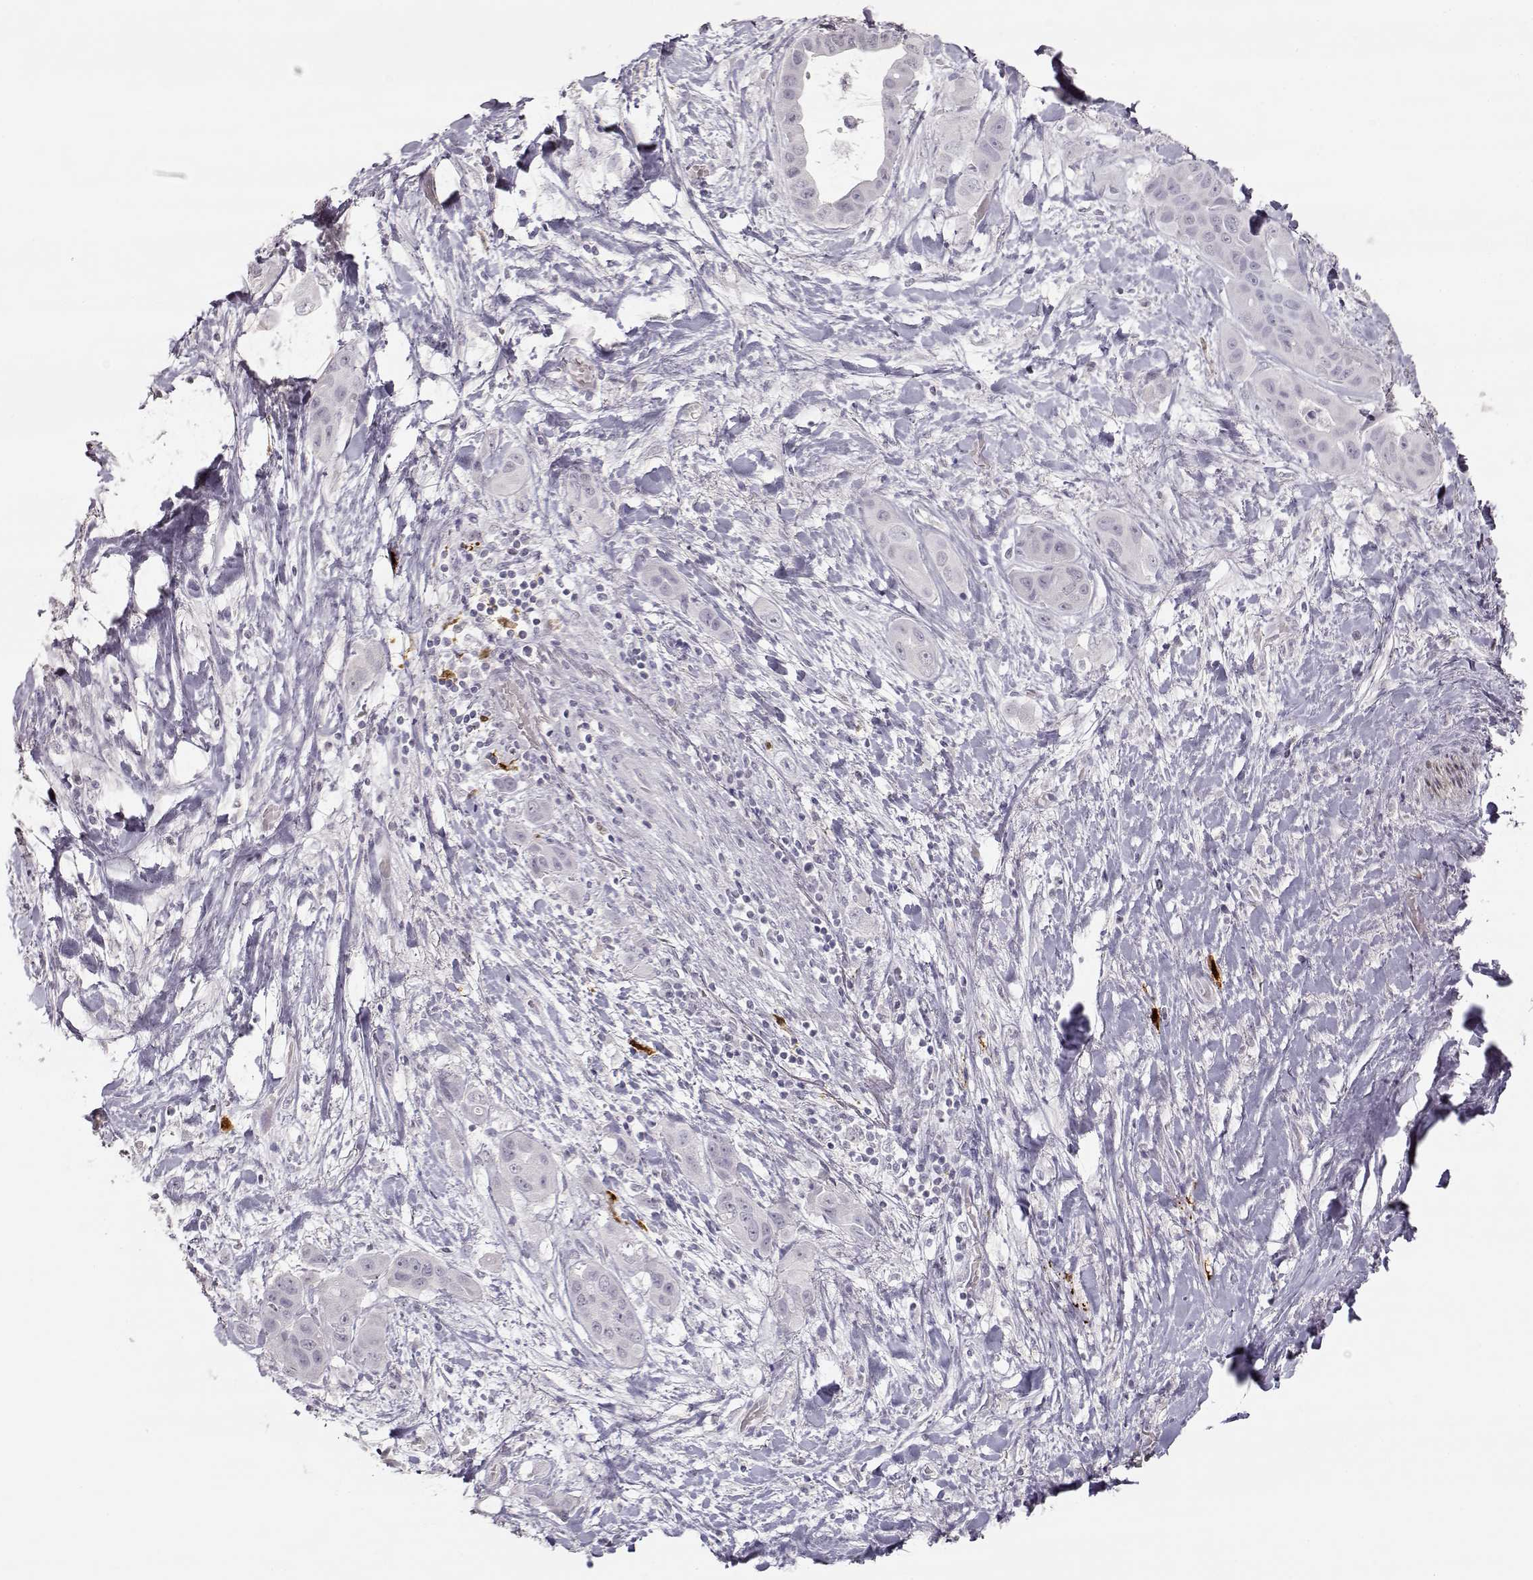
{"staining": {"intensity": "negative", "quantity": "none", "location": "none"}, "tissue": "liver cancer", "cell_type": "Tumor cells", "image_type": "cancer", "snomed": [{"axis": "morphology", "description": "Cholangiocarcinoma"}, {"axis": "topography", "description": "Liver"}], "caption": "Liver cancer stained for a protein using IHC demonstrates no positivity tumor cells.", "gene": "S100B", "patient": {"sex": "female", "age": 52}}